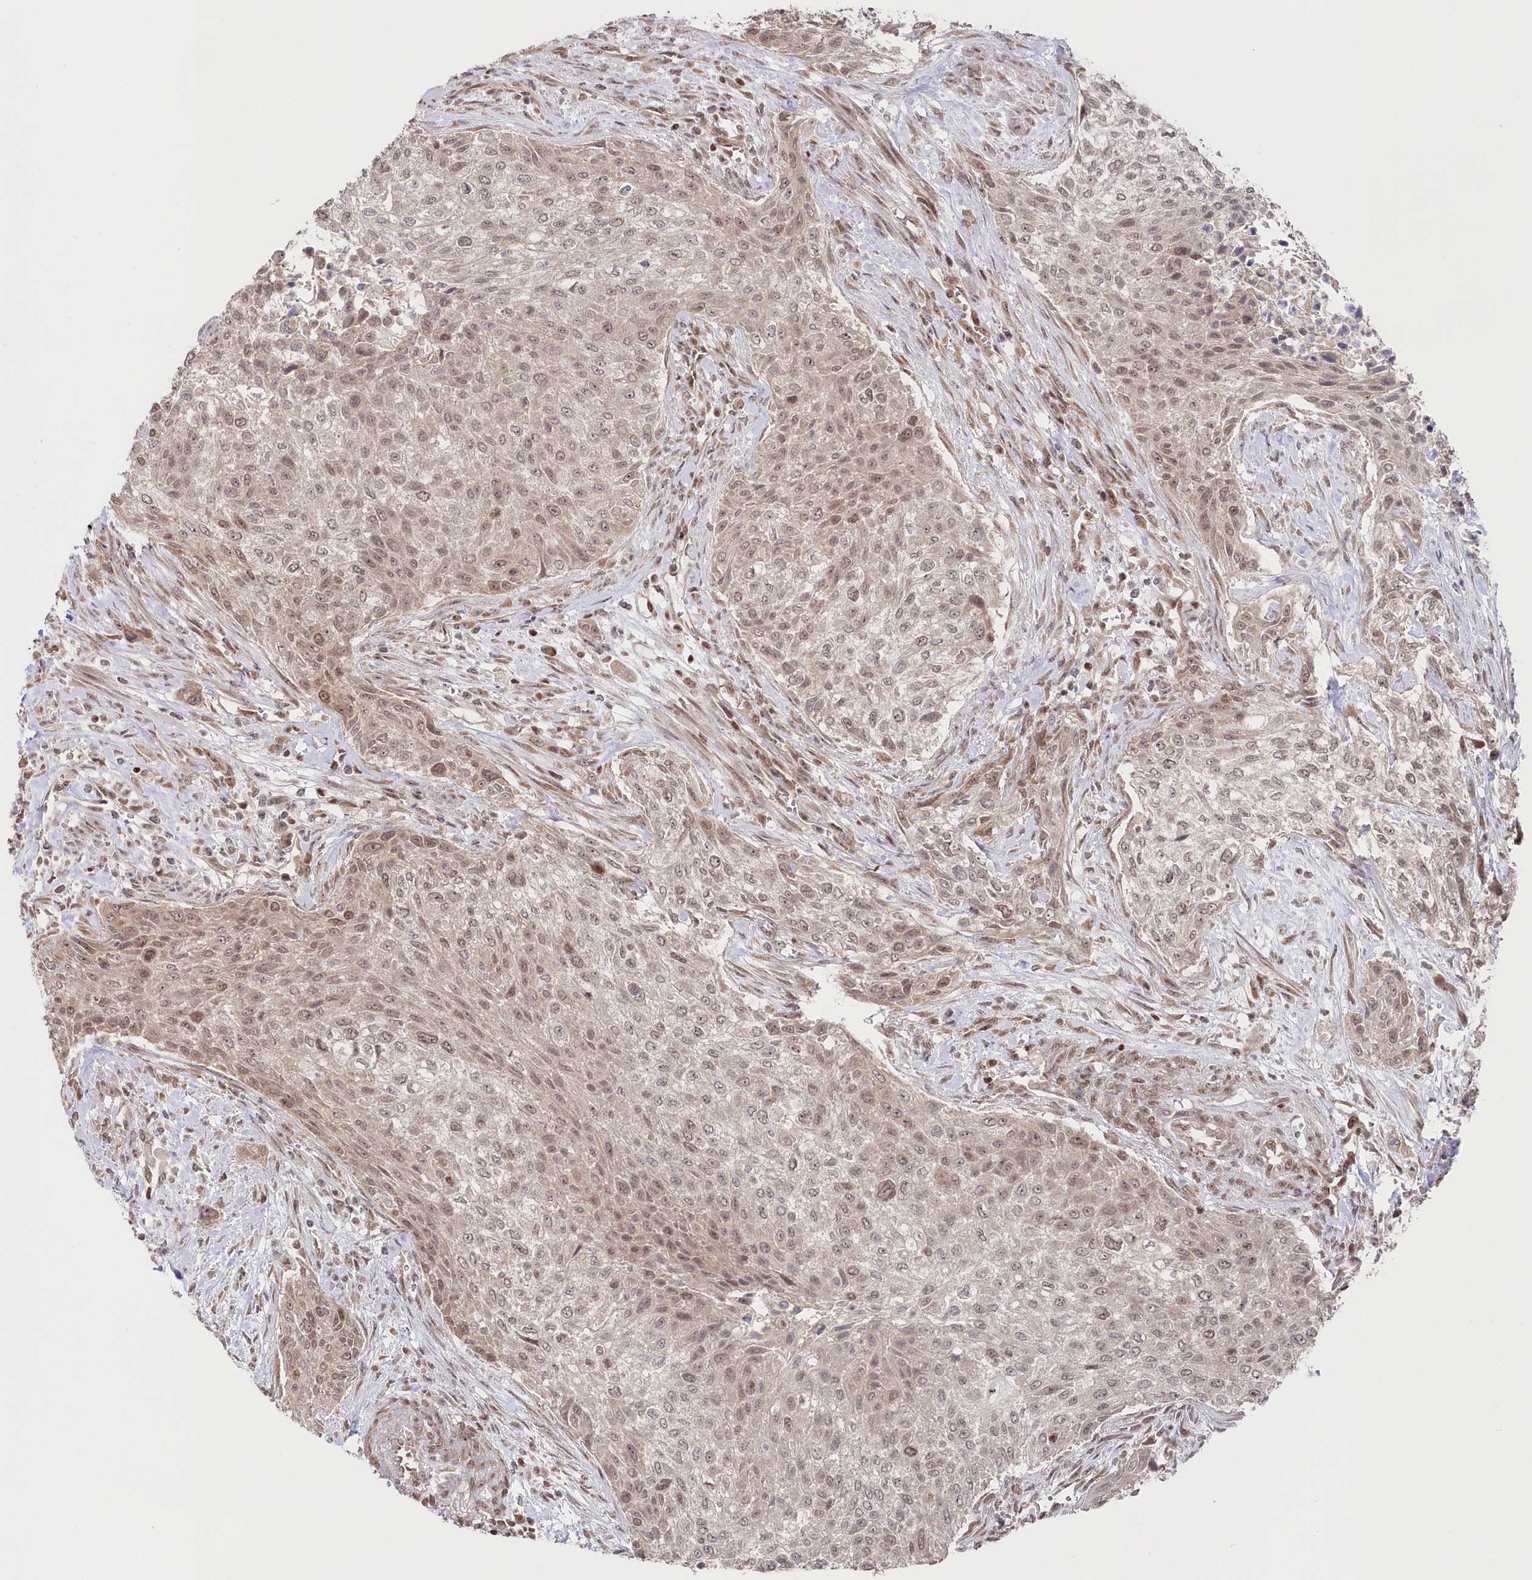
{"staining": {"intensity": "weak", "quantity": ">75%", "location": "nuclear"}, "tissue": "urothelial cancer", "cell_type": "Tumor cells", "image_type": "cancer", "snomed": [{"axis": "morphology", "description": "Normal tissue, NOS"}, {"axis": "morphology", "description": "Urothelial carcinoma, NOS"}, {"axis": "topography", "description": "Urinary bladder"}, {"axis": "topography", "description": "Peripheral nerve tissue"}], "caption": "Protein staining reveals weak nuclear staining in approximately >75% of tumor cells in urothelial cancer. The staining is performed using DAB brown chromogen to label protein expression. The nuclei are counter-stained blue using hematoxylin.", "gene": "CGGBP1", "patient": {"sex": "male", "age": 35}}